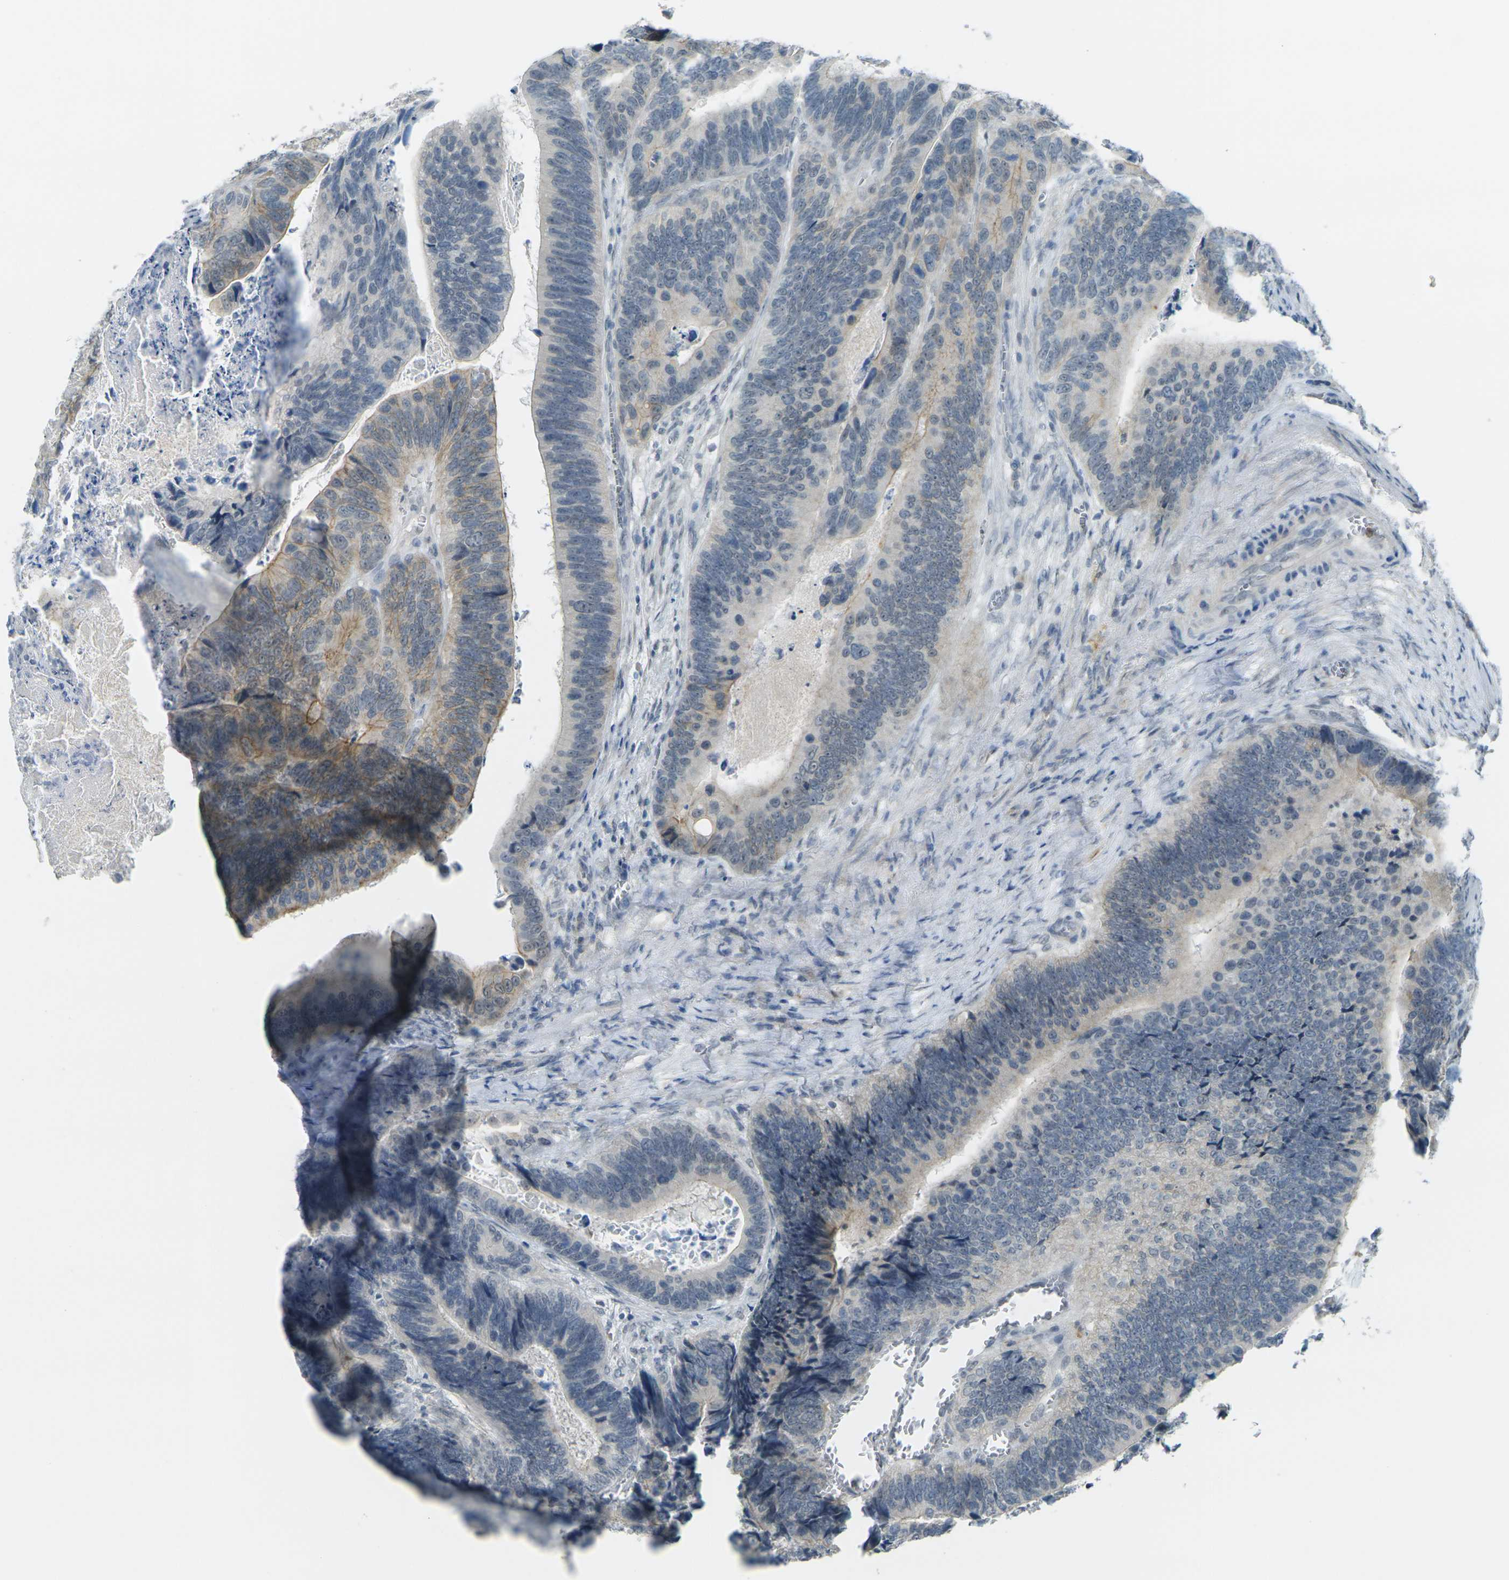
{"staining": {"intensity": "weak", "quantity": "25%-75%", "location": "cytoplasmic/membranous"}, "tissue": "colorectal cancer", "cell_type": "Tumor cells", "image_type": "cancer", "snomed": [{"axis": "morphology", "description": "Adenocarcinoma, NOS"}, {"axis": "topography", "description": "Colon"}], "caption": "Immunohistochemical staining of colorectal adenocarcinoma demonstrates low levels of weak cytoplasmic/membranous protein staining in approximately 25%-75% of tumor cells. (brown staining indicates protein expression, while blue staining denotes nuclei).", "gene": "SPTBN2", "patient": {"sex": "male", "age": 72}}